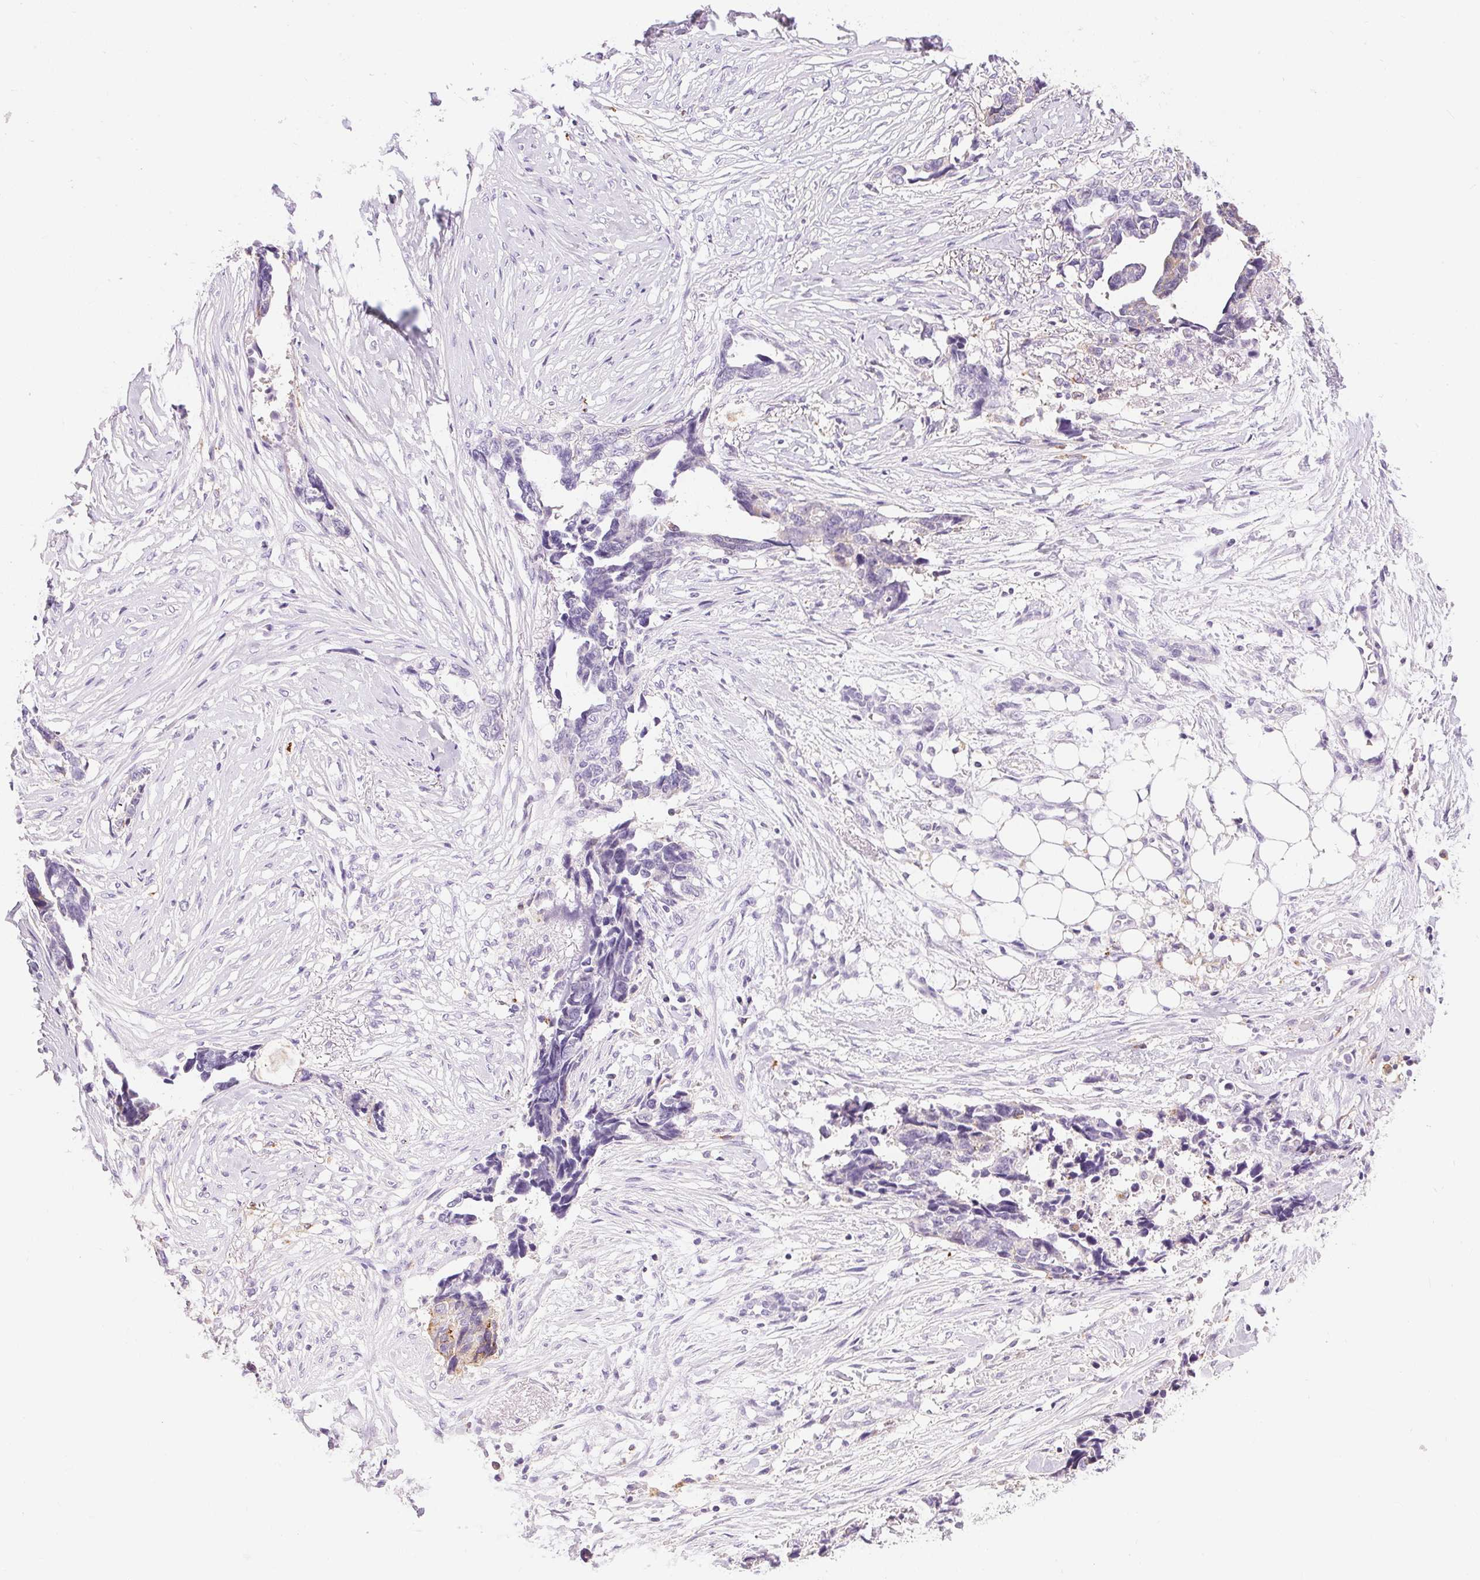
{"staining": {"intensity": "negative", "quantity": "none", "location": "none"}, "tissue": "ovarian cancer", "cell_type": "Tumor cells", "image_type": "cancer", "snomed": [{"axis": "morphology", "description": "Cystadenocarcinoma, serous, NOS"}, {"axis": "topography", "description": "Ovary"}], "caption": "Ovarian serous cystadenocarcinoma was stained to show a protein in brown. There is no significant positivity in tumor cells.", "gene": "PNLIPRP3", "patient": {"sex": "female", "age": 69}}